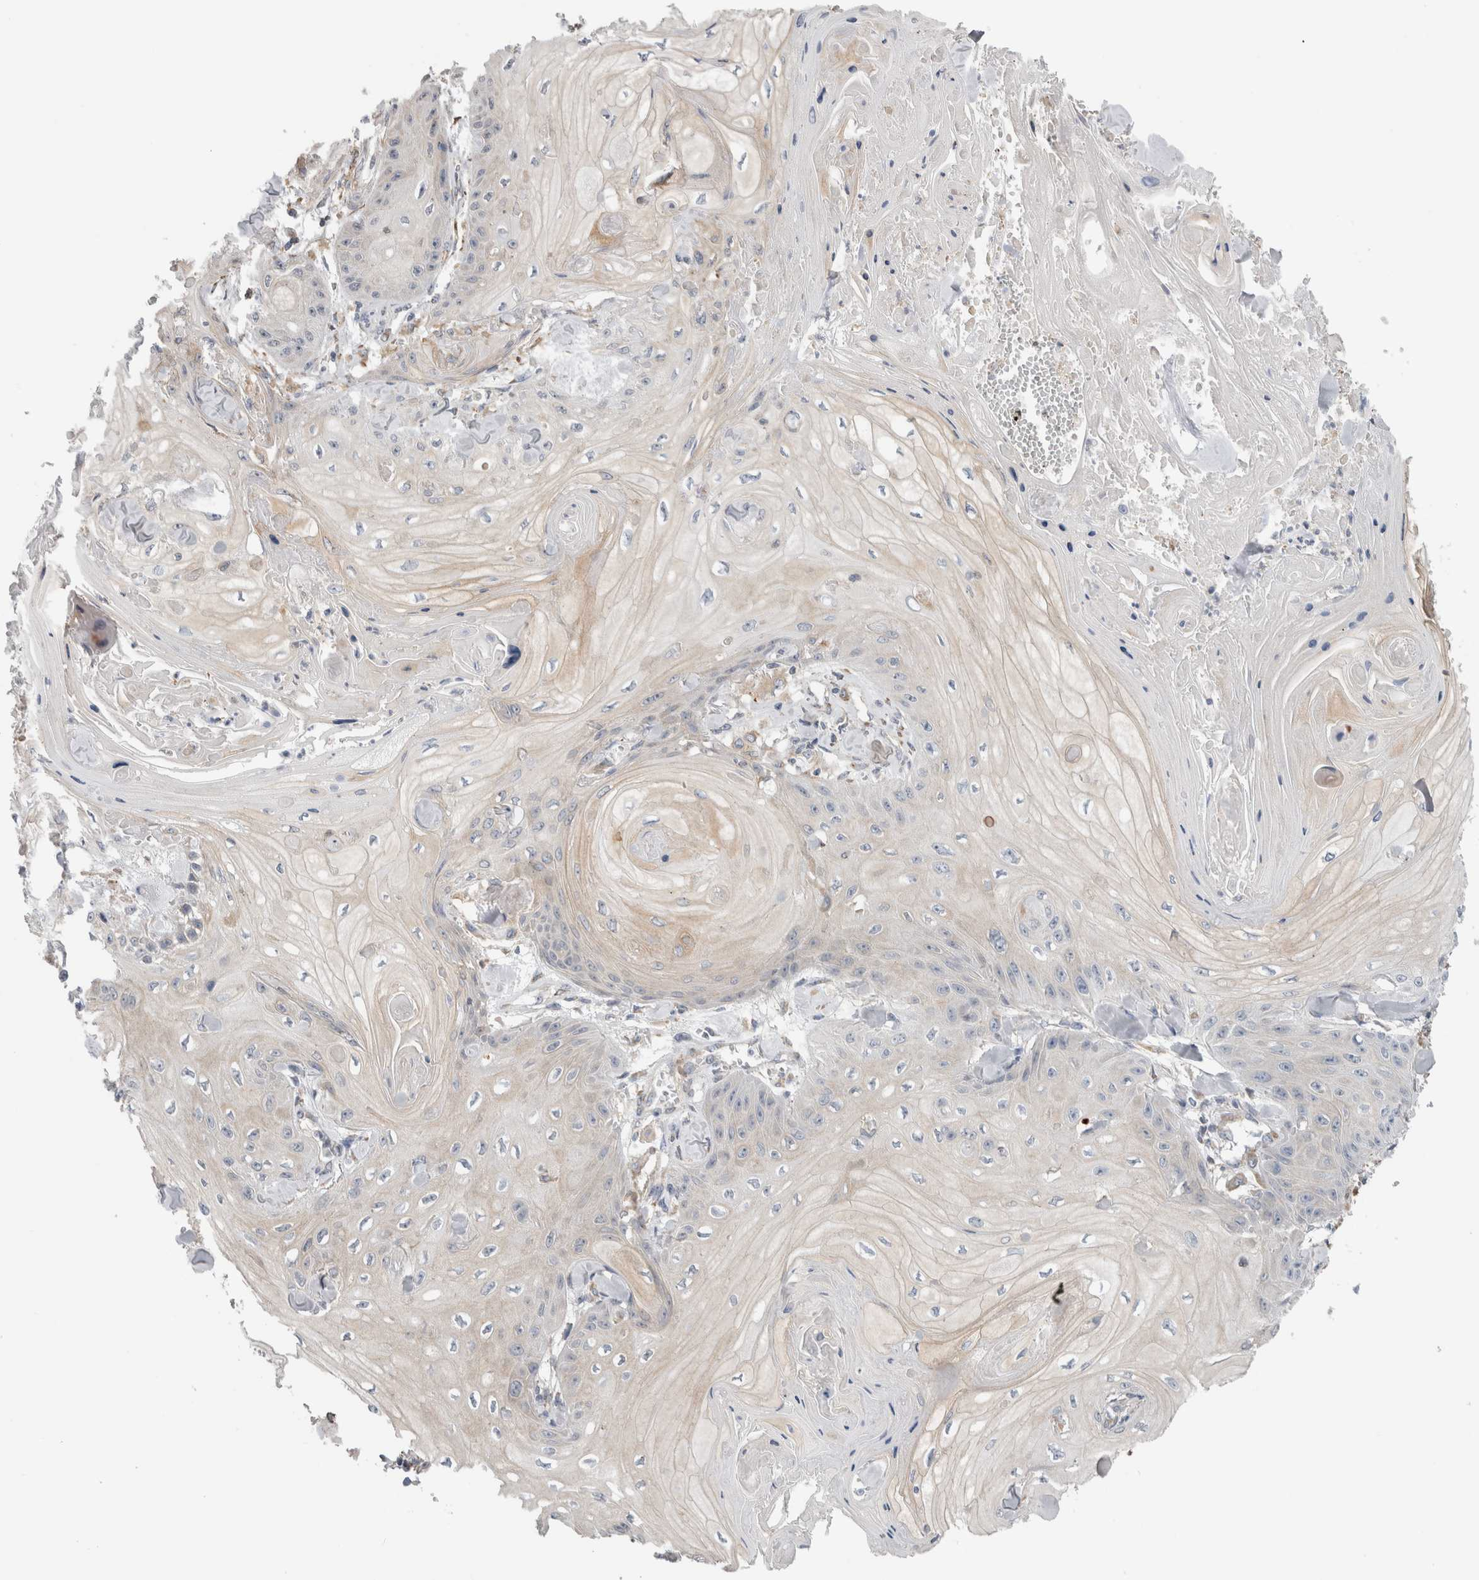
{"staining": {"intensity": "negative", "quantity": "none", "location": "none"}, "tissue": "skin cancer", "cell_type": "Tumor cells", "image_type": "cancer", "snomed": [{"axis": "morphology", "description": "Squamous cell carcinoma, NOS"}, {"axis": "topography", "description": "Skin"}], "caption": "This histopathology image is of skin squamous cell carcinoma stained with immunohistochemistry to label a protein in brown with the nuclei are counter-stained blue. There is no positivity in tumor cells.", "gene": "SMAP2", "patient": {"sex": "male", "age": 74}}